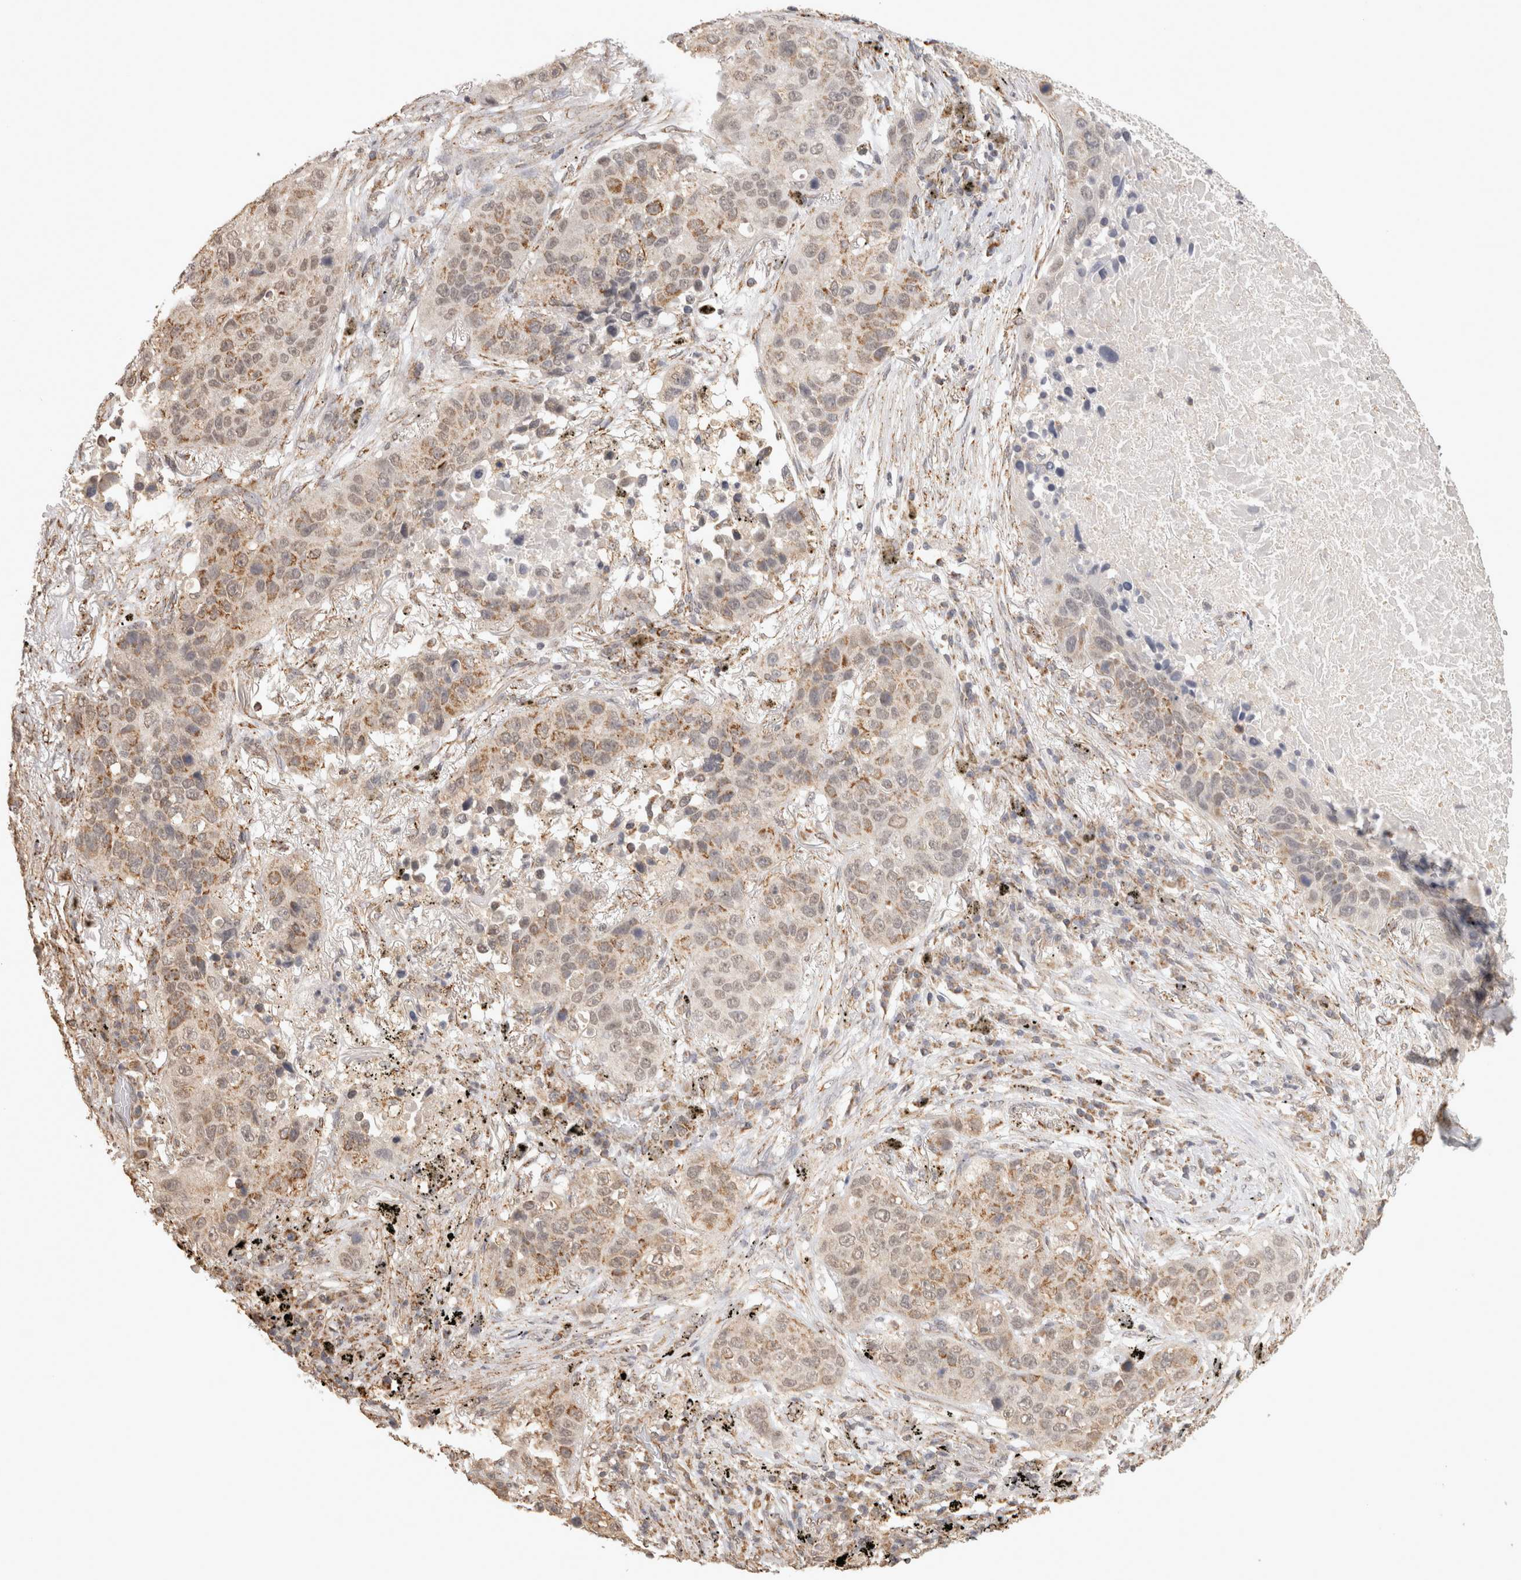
{"staining": {"intensity": "weak", "quantity": ">75%", "location": "cytoplasmic/membranous"}, "tissue": "lung cancer", "cell_type": "Tumor cells", "image_type": "cancer", "snomed": [{"axis": "morphology", "description": "Squamous cell carcinoma, NOS"}, {"axis": "topography", "description": "Lung"}], "caption": "Weak cytoplasmic/membranous protein staining is identified in approximately >75% of tumor cells in lung squamous cell carcinoma.", "gene": "BNIP3L", "patient": {"sex": "male", "age": 57}}